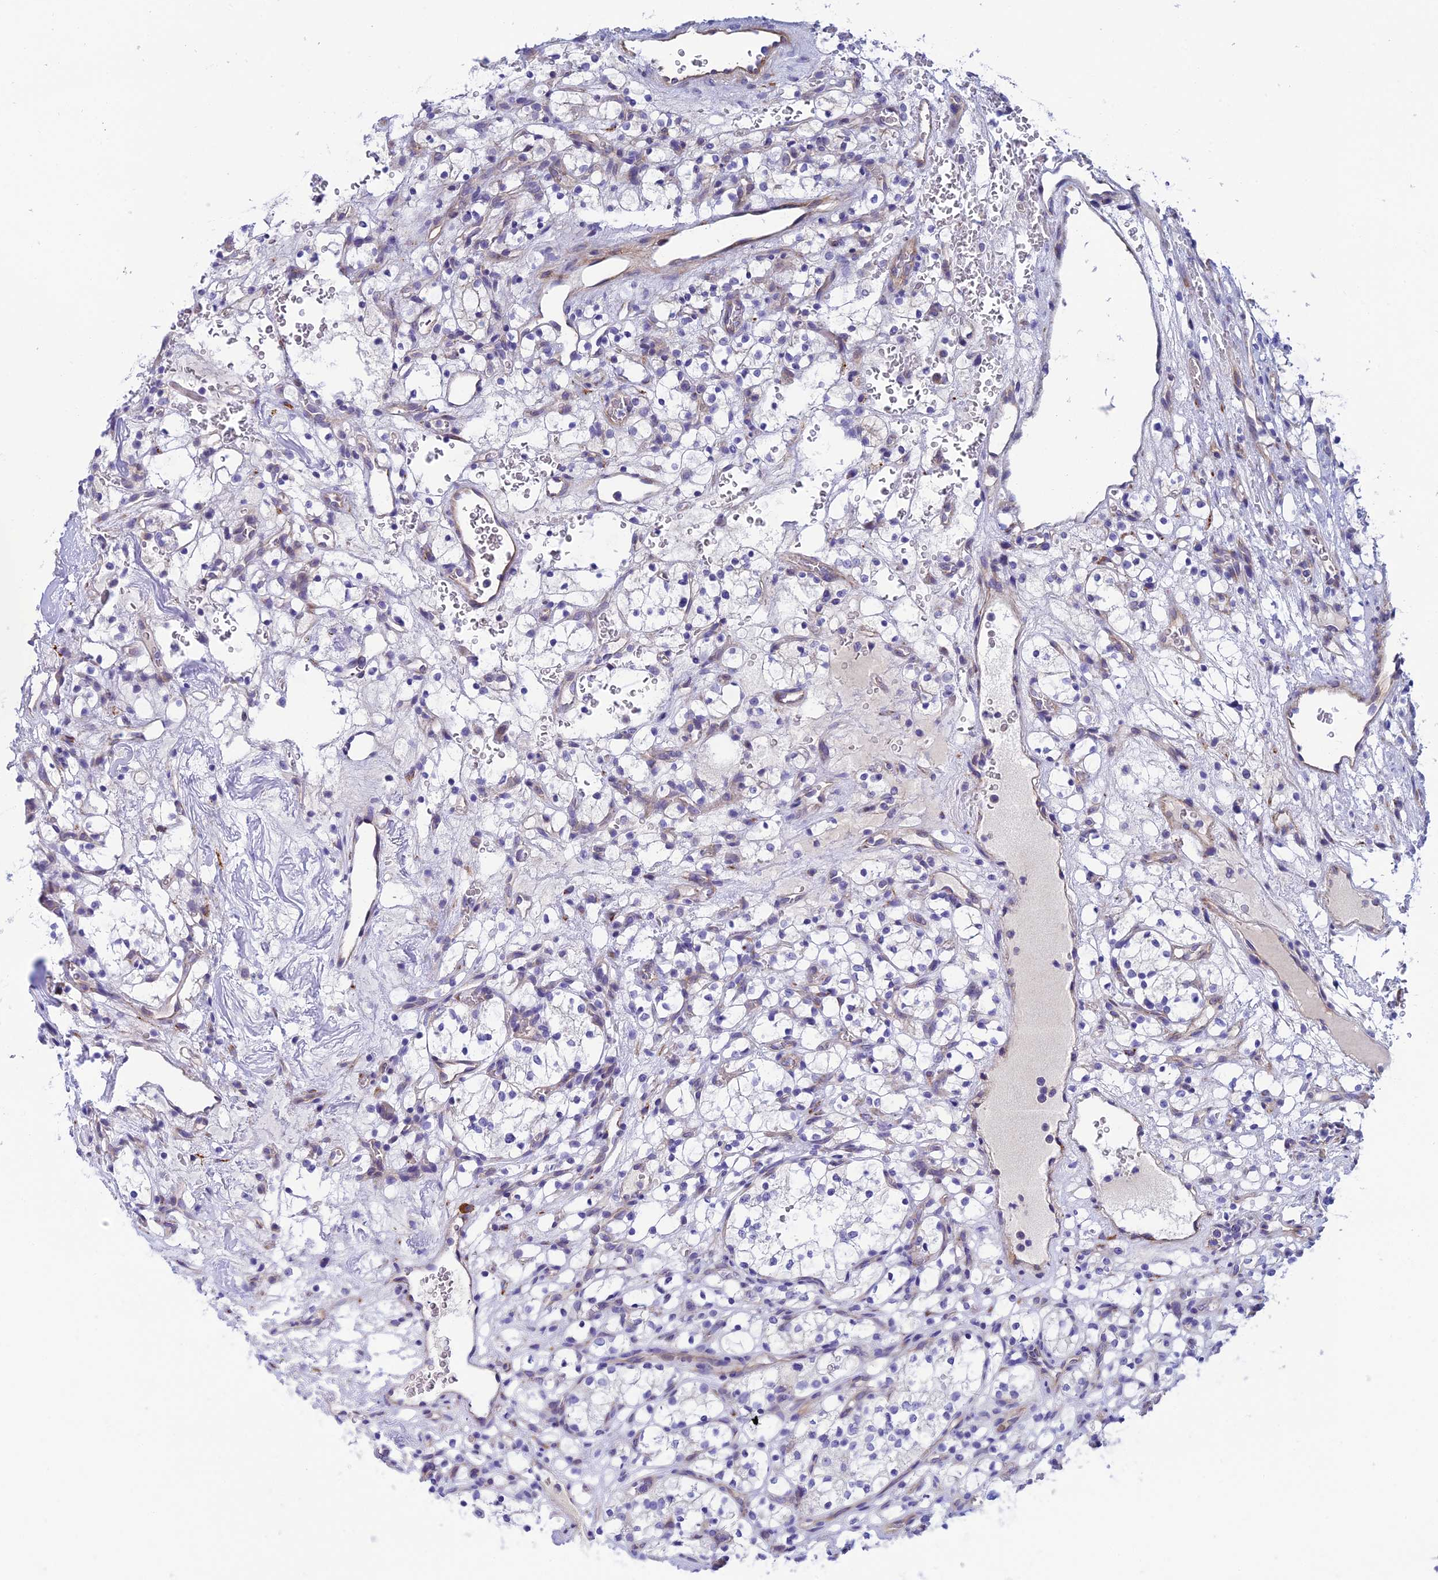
{"staining": {"intensity": "negative", "quantity": "none", "location": "none"}, "tissue": "renal cancer", "cell_type": "Tumor cells", "image_type": "cancer", "snomed": [{"axis": "morphology", "description": "Adenocarcinoma, NOS"}, {"axis": "topography", "description": "Kidney"}], "caption": "IHC of renal adenocarcinoma demonstrates no positivity in tumor cells.", "gene": "MACIR", "patient": {"sex": "female", "age": 69}}